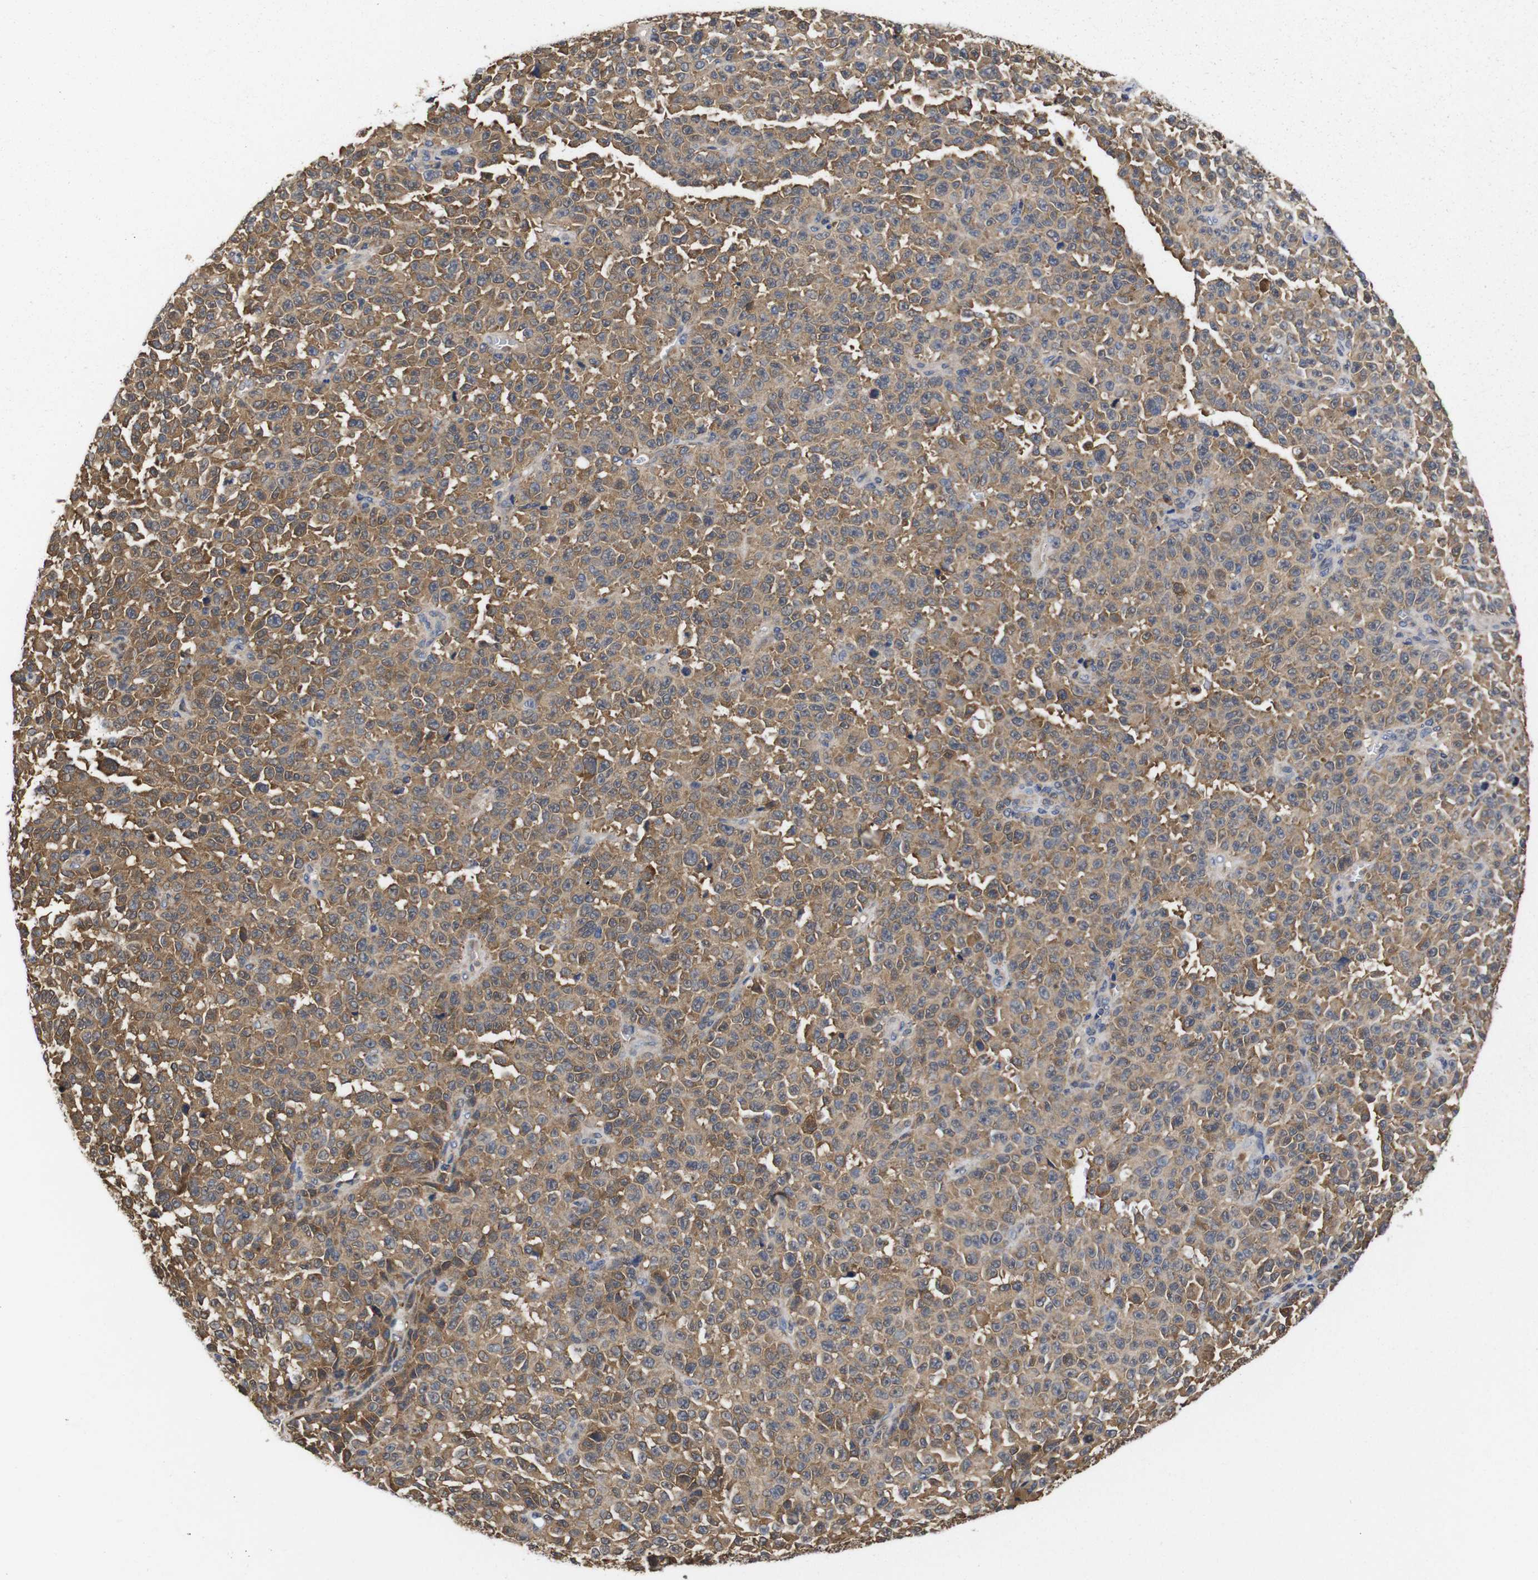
{"staining": {"intensity": "moderate", "quantity": ">75%", "location": "cytoplasmic/membranous"}, "tissue": "melanoma", "cell_type": "Tumor cells", "image_type": "cancer", "snomed": [{"axis": "morphology", "description": "Malignant melanoma, NOS"}, {"axis": "topography", "description": "Skin"}], "caption": "IHC histopathology image of neoplastic tissue: melanoma stained using immunohistochemistry (IHC) reveals medium levels of moderate protein expression localized specifically in the cytoplasmic/membranous of tumor cells, appearing as a cytoplasmic/membranous brown color.", "gene": "LRRCC1", "patient": {"sex": "female", "age": 82}}